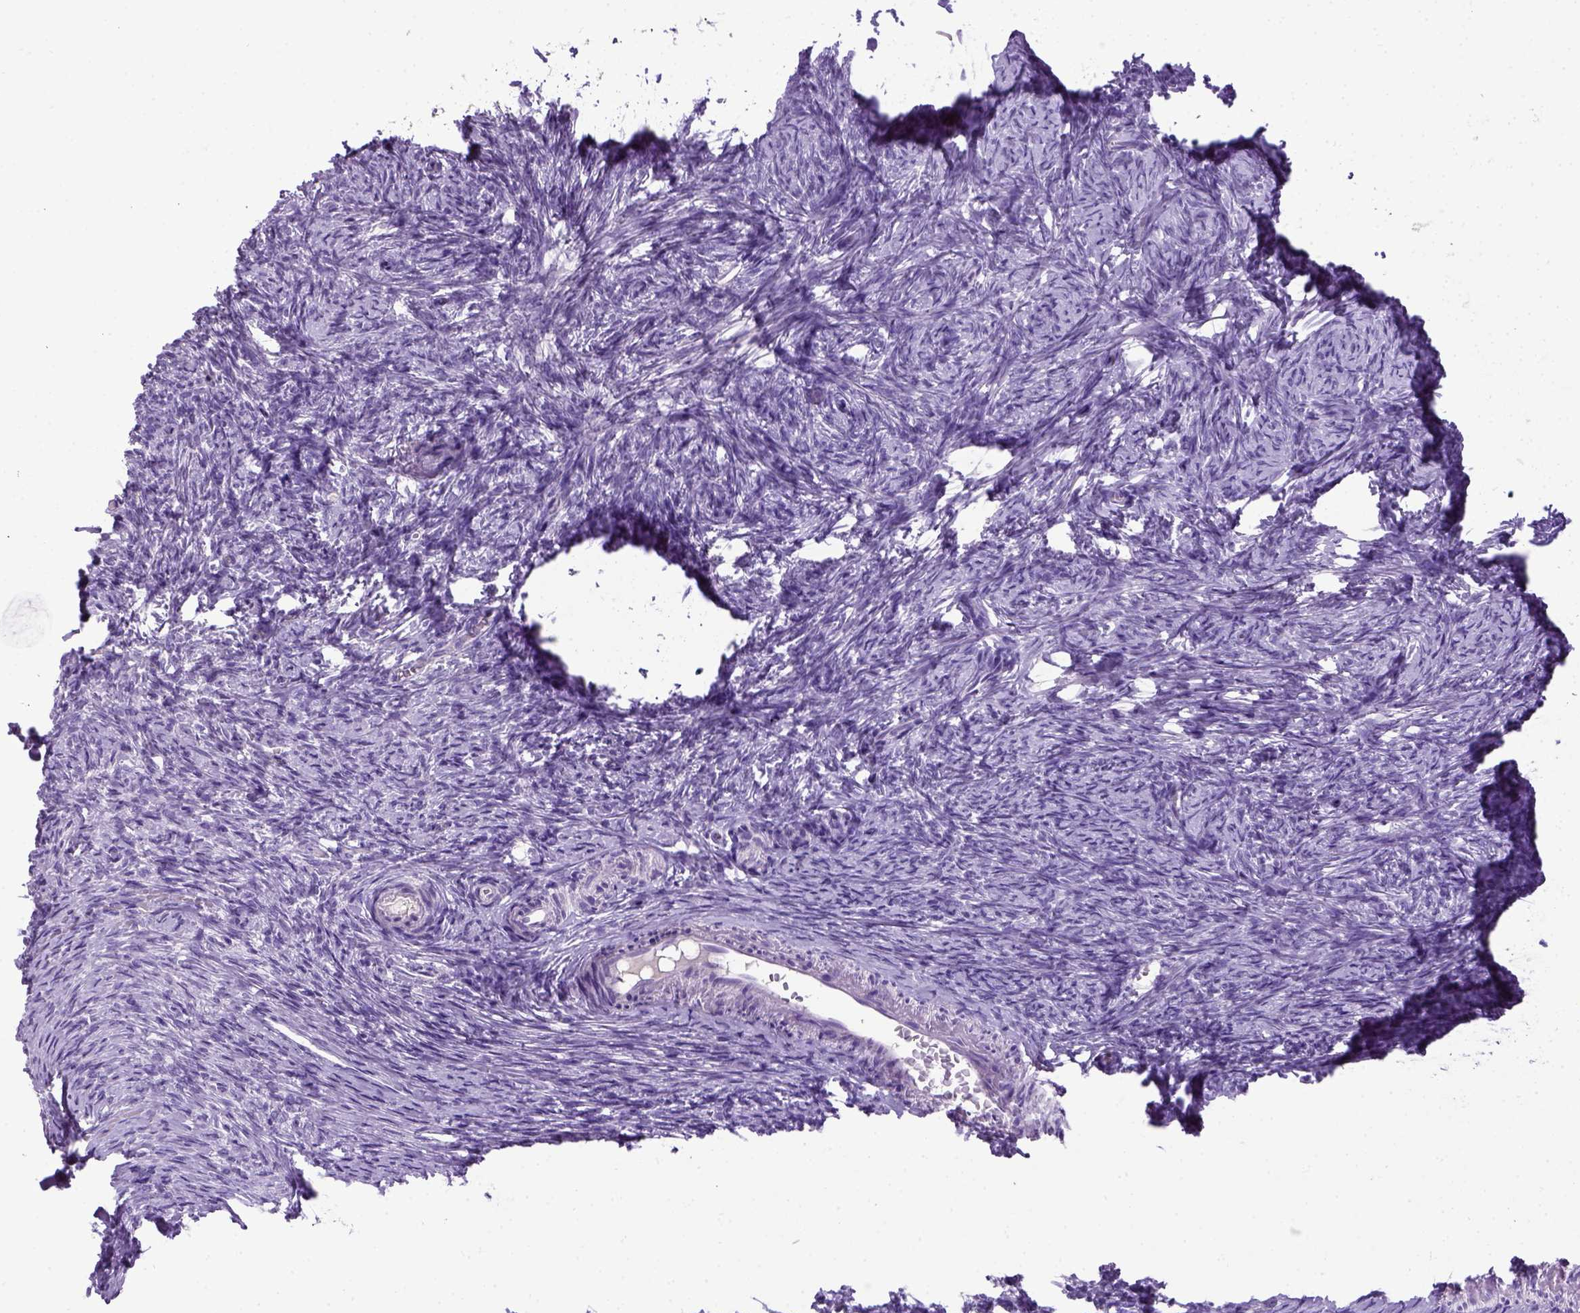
{"staining": {"intensity": "negative", "quantity": "none", "location": "none"}, "tissue": "ovary", "cell_type": "Follicle cells", "image_type": "normal", "snomed": [{"axis": "morphology", "description": "Normal tissue, NOS"}, {"axis": "topography", "description": "Ovary"}], "caption": "Human ovary stained for a protein using IHC reveals no expression in follicle cells.", "gene": "CDH1", "patient": {"sex": "female", "age": 39}}